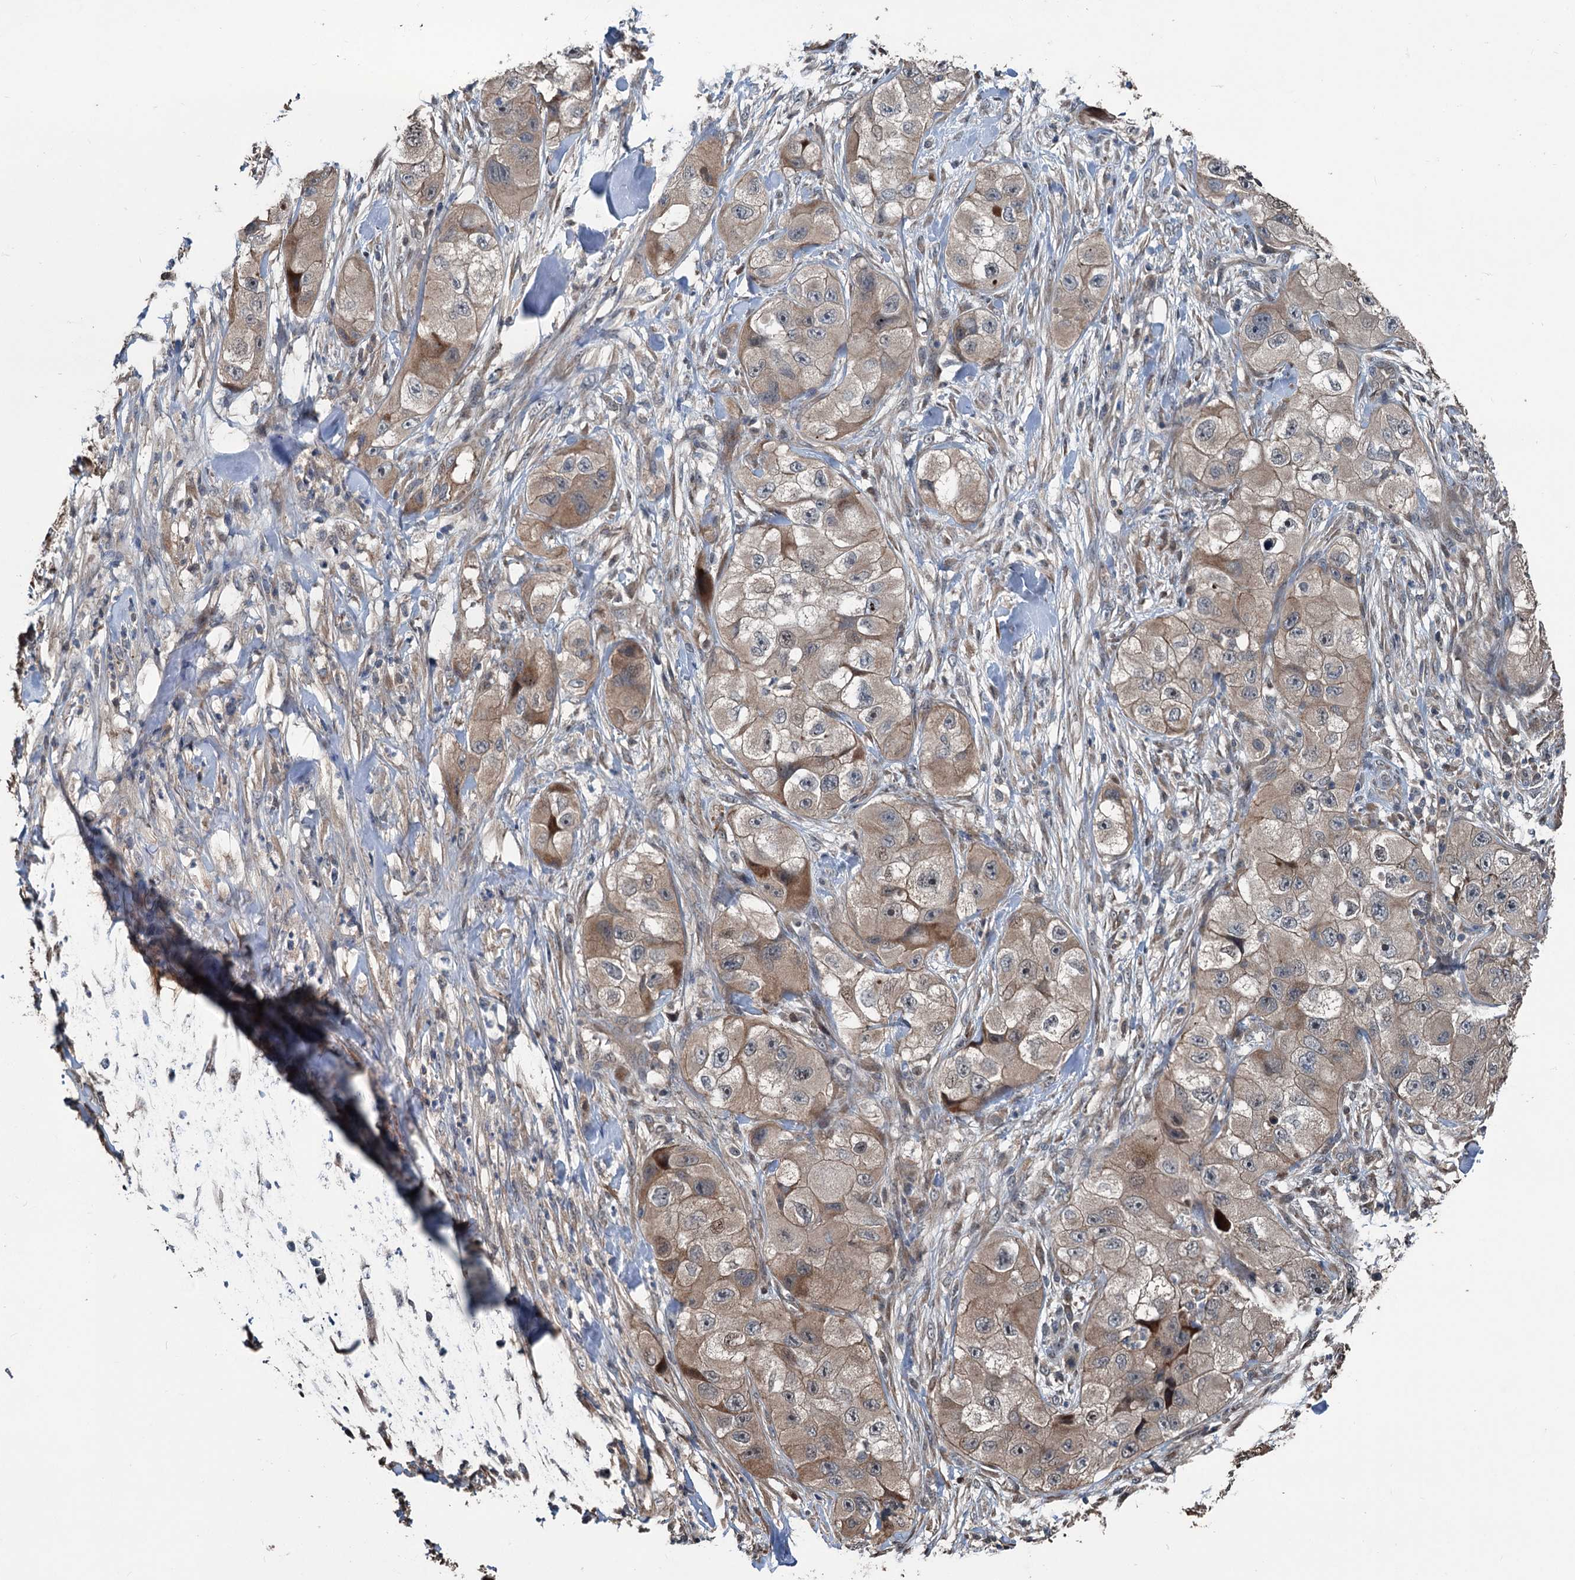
{"staining": {"intensity": "moderate", "quantity": ">75%", "location": "cytoplasmic/membranous"}, "tissue": "skin cancer", "cell_type": "Tumor cells", "image_type": "cancer", "snomed": [{"axis": "morphology", "description": "Squamous cell carcinoma, NOS"}, {"axis": "topography", "description": "Skin"}, {"axis": "topography", "description": "Subcutis"}], "caption": "Protein expression analysis of squamous cell carcinoma (skin) shows moderate cytoplasmic/membranous positivity in approximately >75% of tumor cells. Ihc stains the protein of interest in brown and the nuclei are stained blue.", "gene": "TEDC1", "patient": {"sex": "male", "age": 73}}